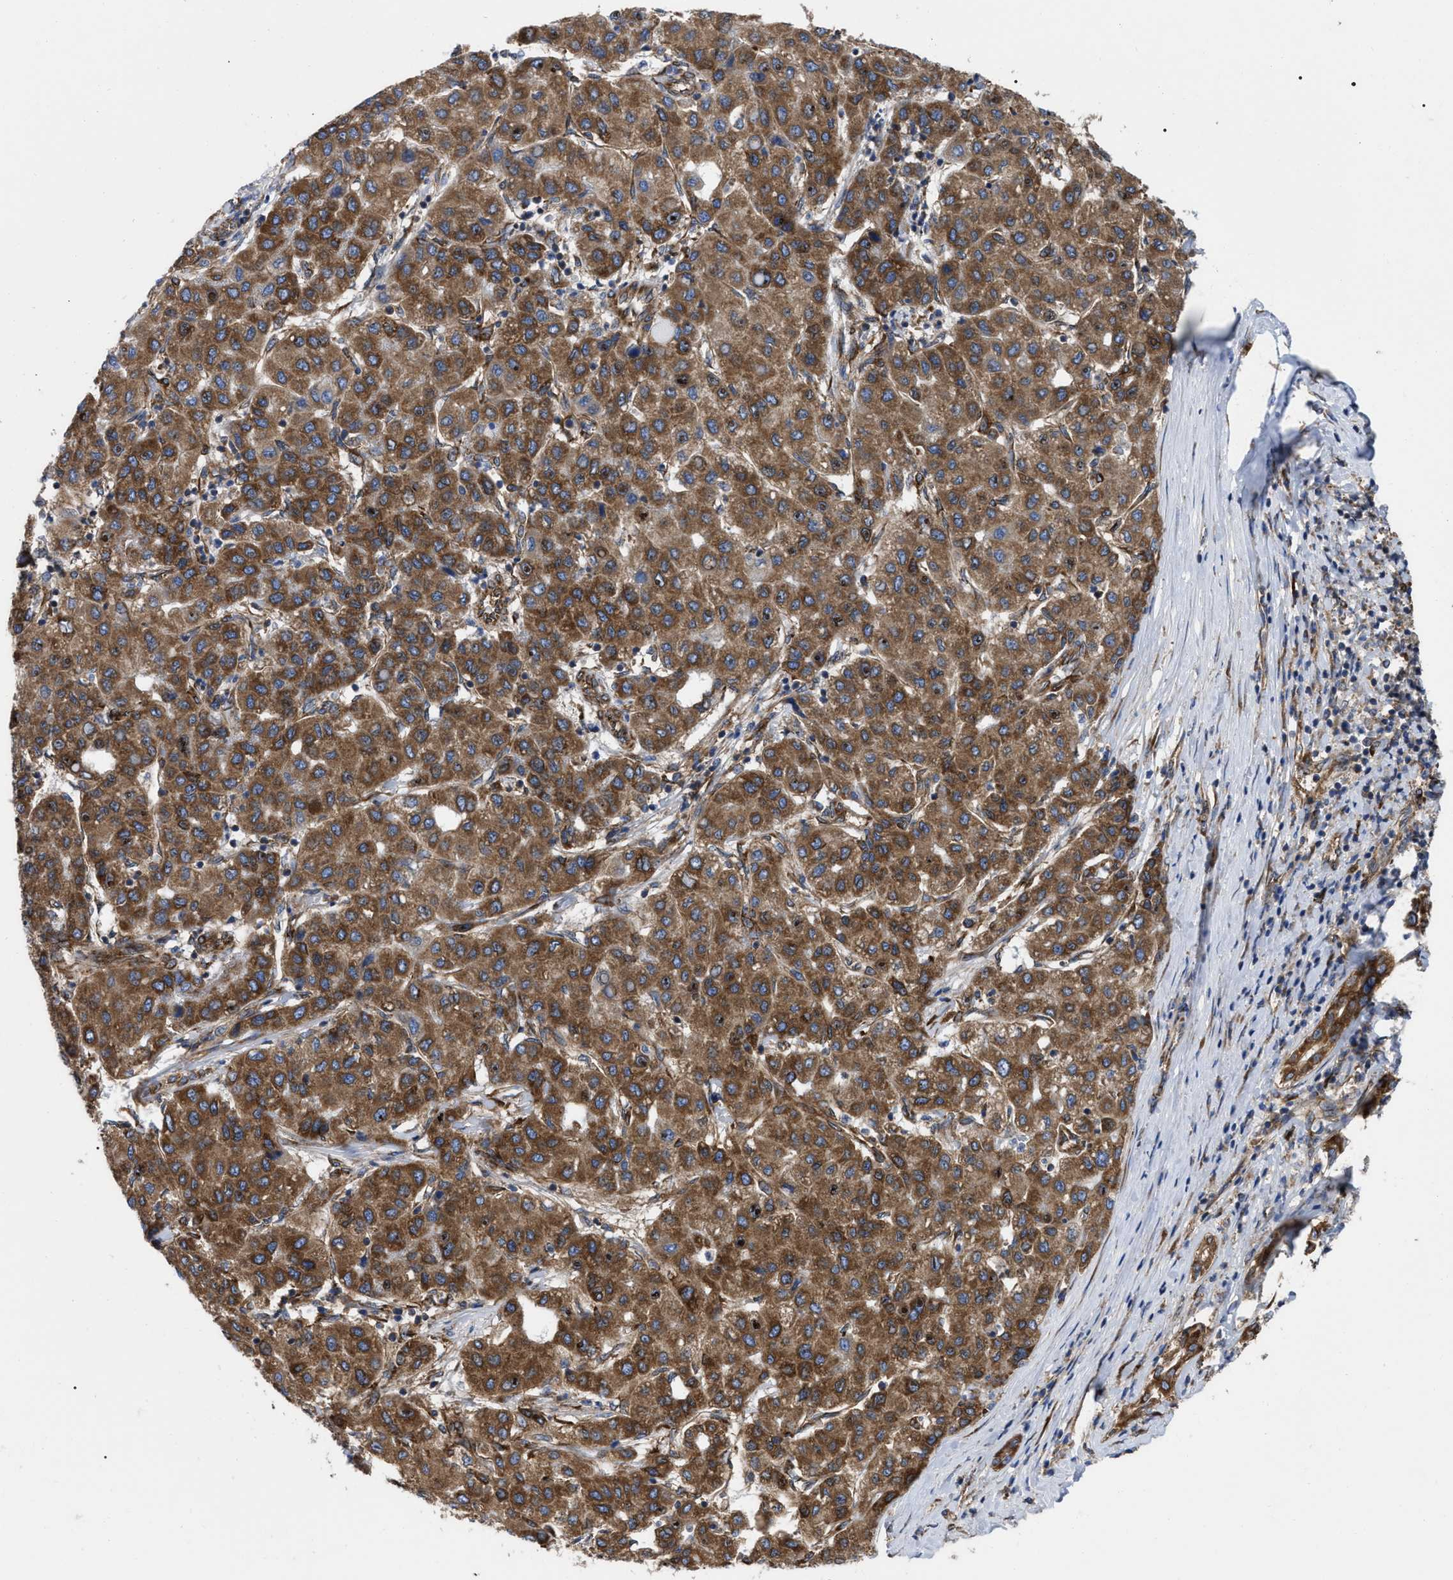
{"staining": {"intensity": "strong", "quantity": ">75%", "location": "cytoplasmic/membranous"}, "tissue": "liver cancer", "cell_type": "Tumor cells", "image_type": "cancer", "snomed": [{"axis": "morphology", "description": "Carcinoma, Hepatocellular, NOS"}, {"axis": "topography", "description": "Liver"}], "caption": "Immunohistochemical staining of human liver hepatocellular carcinoma demonstrates high levels of strong cytoplasmic/membranous protein expression in about >75% of tumor cells.", "gene": "FAM120A", "patient": {"sex": "male", "age": 65}}